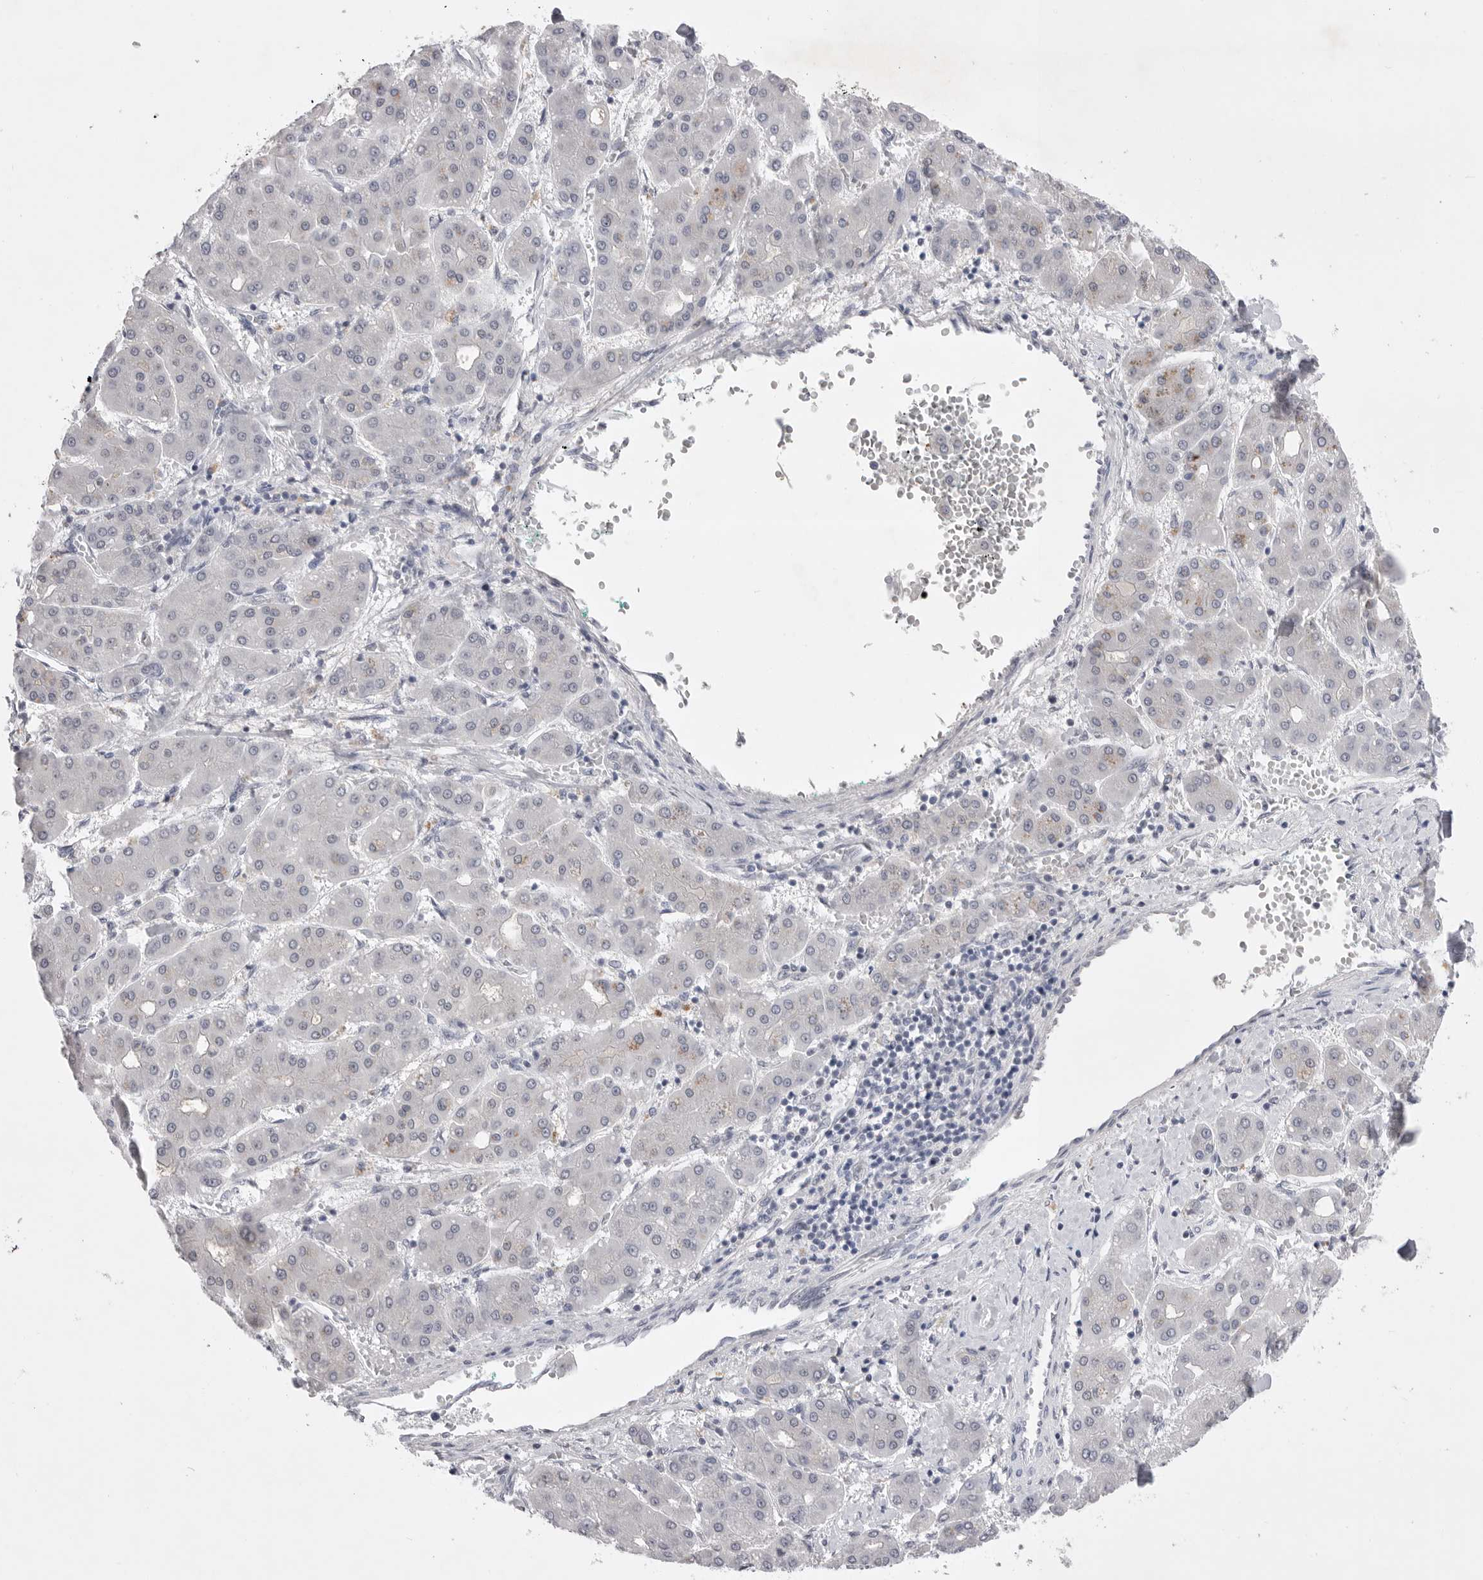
{"staining": {"intensity": "negative", "quantity": "none", "location": "none"}, "tissue": "liver cancer", "cell_type": "Tumor cells", "image_type": "cancer", "snomed": [{"axis": "morphology", "description": "Carcinoma, Hepatocellular, NOS"}, {"axis": "topography", "description": "Liver"}], "caption": "High power microscopy micrograph of an immunohistochemistry (IHC) histopathology image of liver cancer (hepatocellular carcinoma), revealing no significant expression in tumor cells.", "gene": "ZBTB7B", "patient": {"sex": "male", "age": 65}}